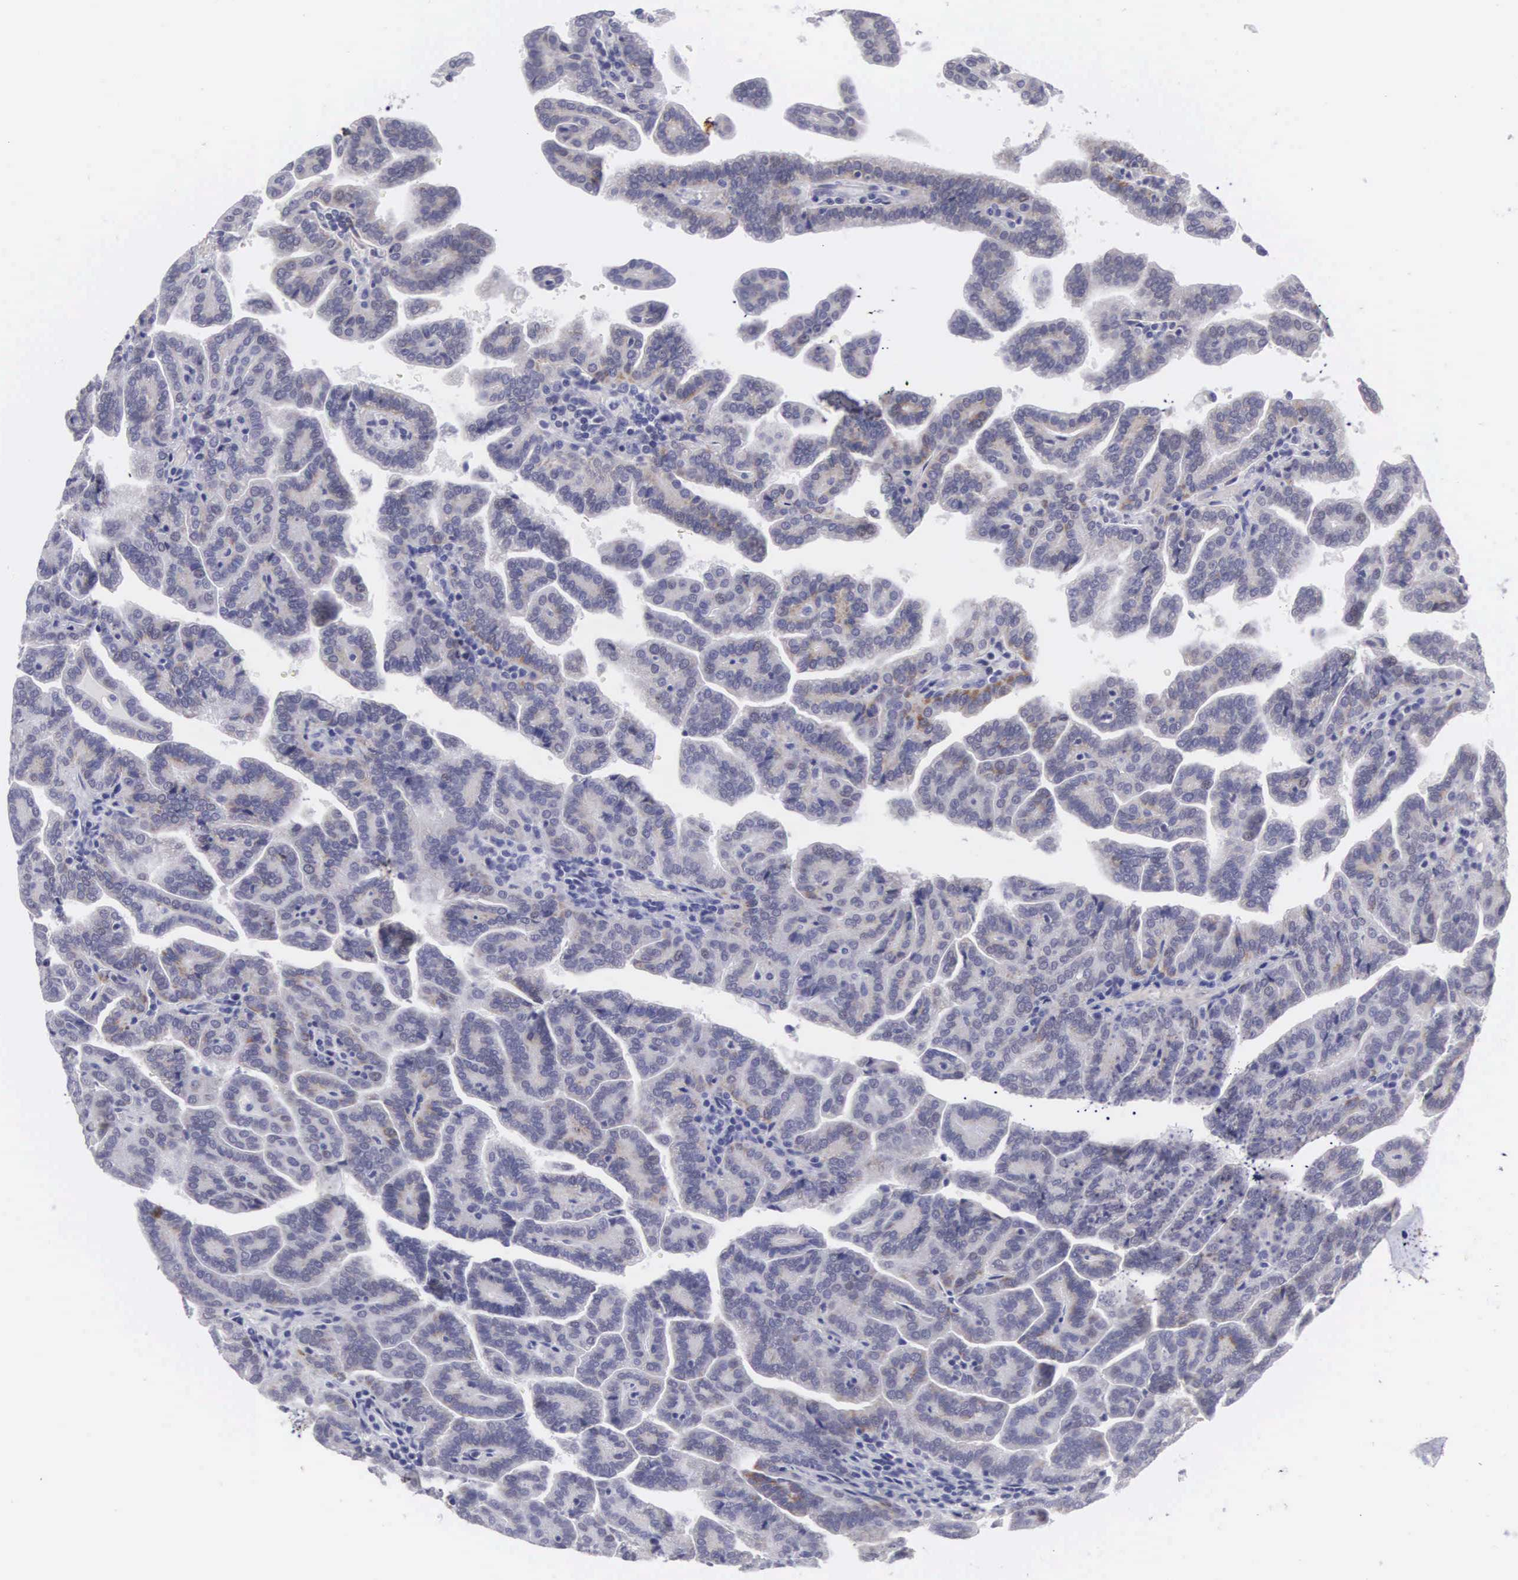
{"staining": {"intensity": "moderate", "quantity": "<25%", "location": "cytoplasmic/membranous"}, "tissue": "renal cancer", "cell_type": "Tumor cells", "image_type": "cancer", "snomed": [{"axis": "morphology", "description": "Adenocarcinoma, NOS"}, {"axis": "topography", "description": "Kidney"}], "caption": "The photomicrograph shows staining of renal adenocarcinoma, revealing moderate cytoplasmic/membranous protein expression (brown color) within tumor cells.", "gene": "SOX11", "patient": {"sex": "male", "age": 61}}